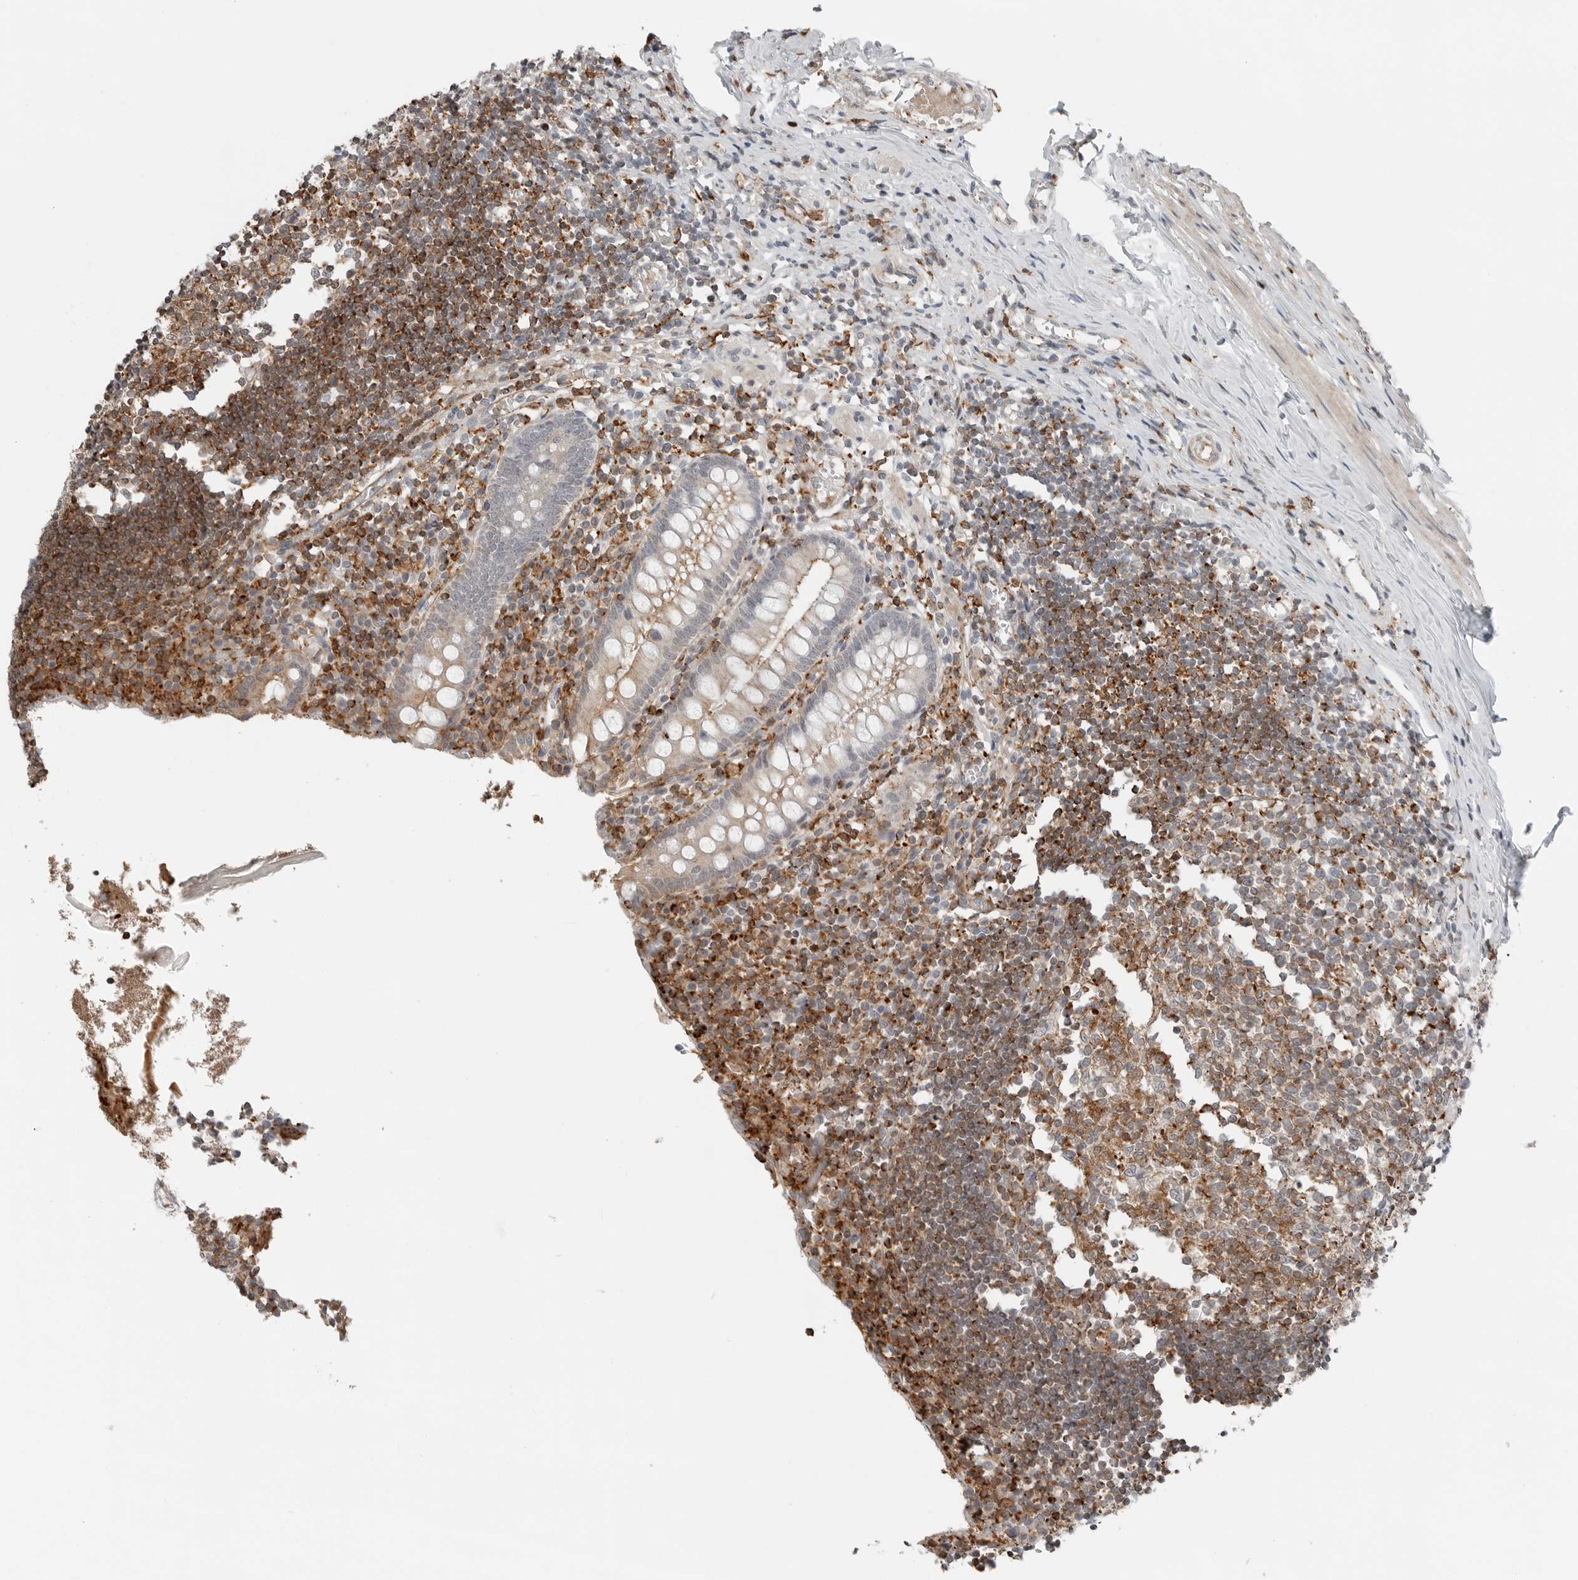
{"staining": {"intensity": "moderate", "quantity": "25%-75%", "location": "cytoplasmic/membranous"}, "tissue": "appendix", "cell_type": "Glandular cells", "image_type": "normal", "snomed": [{"axis": "morphology", "description": "Normal tissue, NOS"}, {"axis": "topography", "description": "Appendix"}], "caption": "A histopathology image of human appendix stained for a protein demonstrates moderate cytoplasmic/membranous brown staining in glandular cells.", "gene": "LEFTY2", "patient": {"sex": "female", "age": 17}}